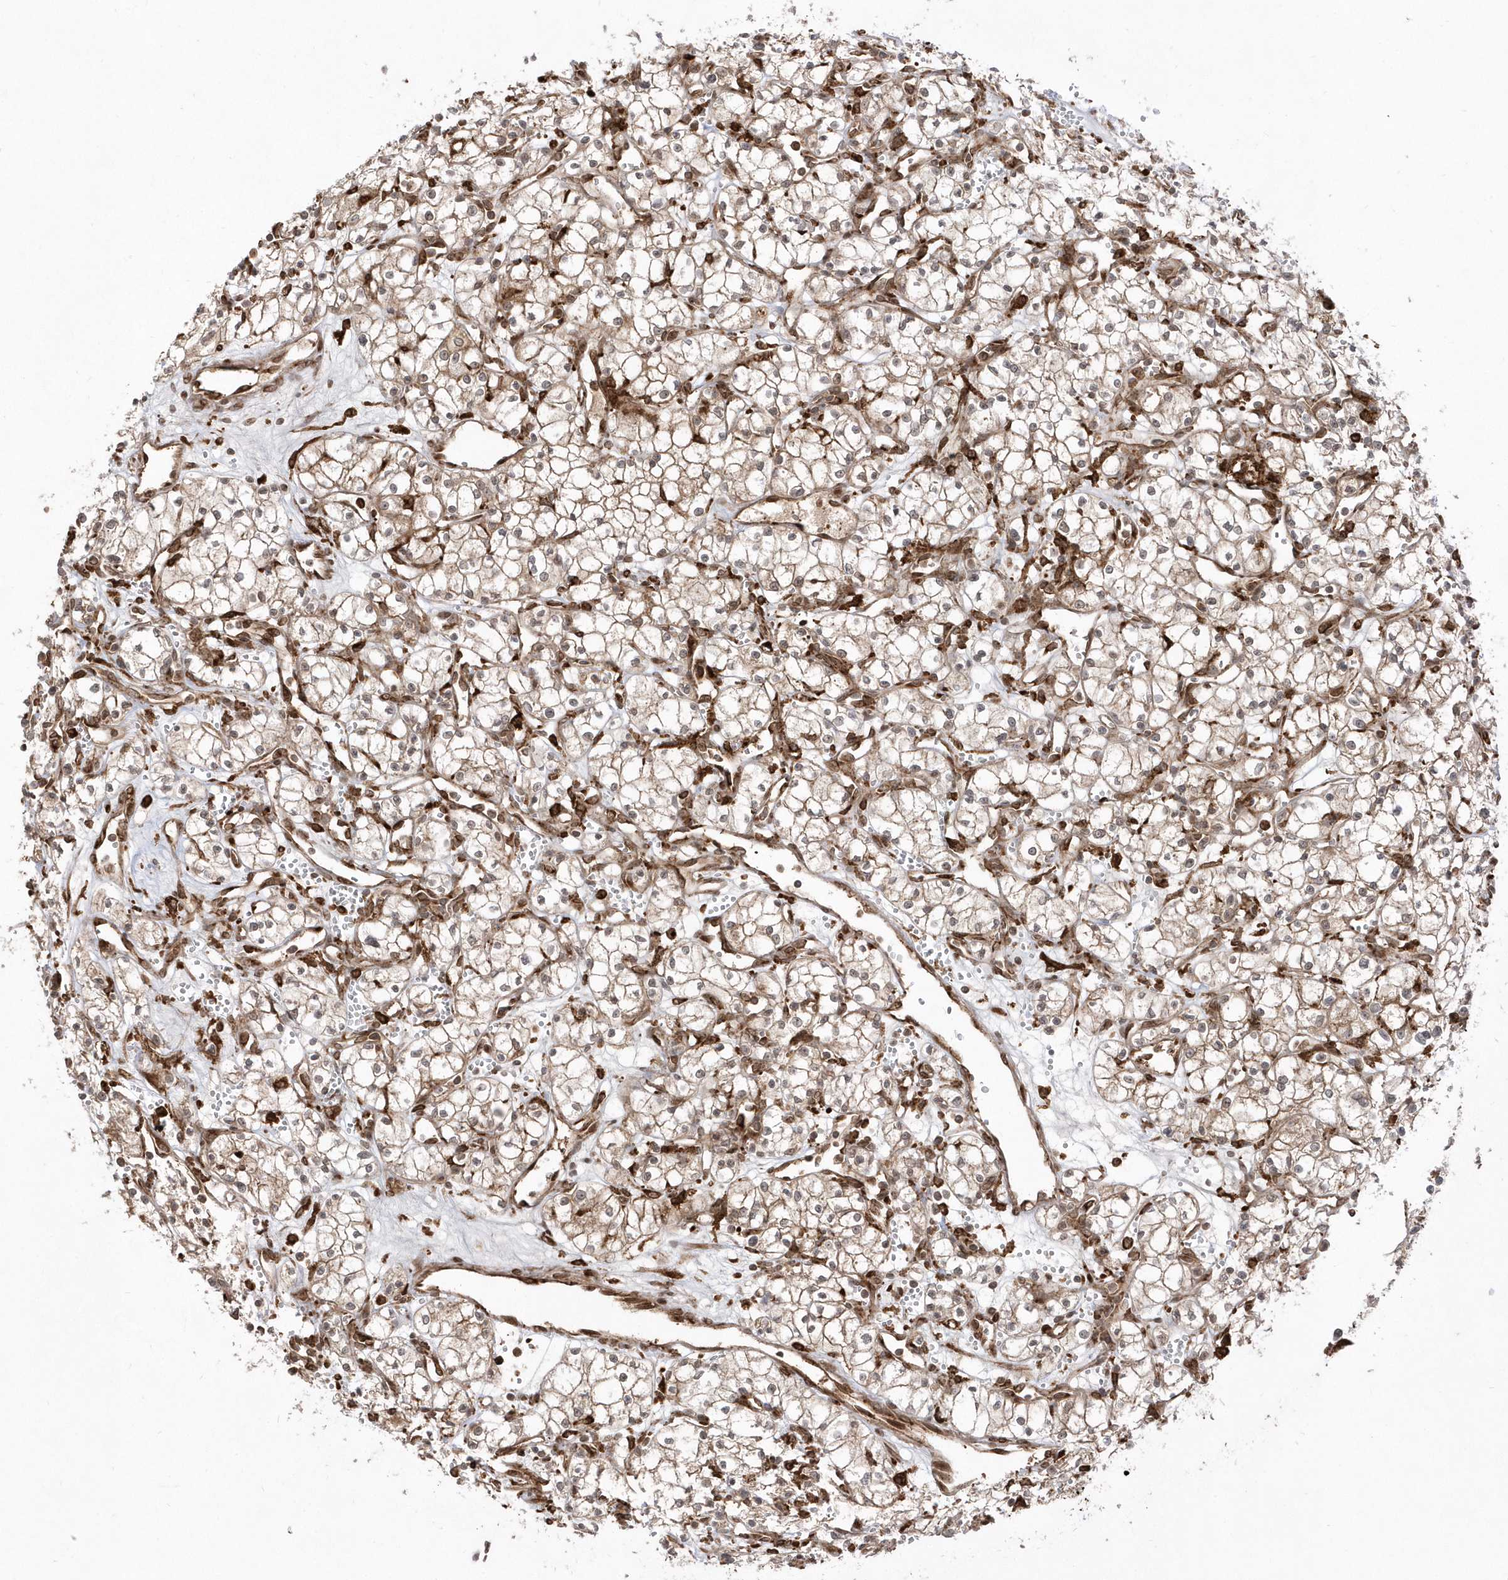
{"staining": {"intensity": "weak", "quantity": "<25%", "location": "cytoplasmic/membranous"}, "tissue": "renal cancer", "cell_type": "Tumor cells", "image_type": "cancer", "snomed": [{"axis": "morphology", "description": "Adenocarcinoma, NOS"}, {"axis": "topography", "description": "Kidney"}], "caption": "Protein analysis of renal cancer (adenocarcinoma) displays no significant expression in tumor cells.", "gene": "EPC2", "patient": {"sex": "male", "age": 59}}